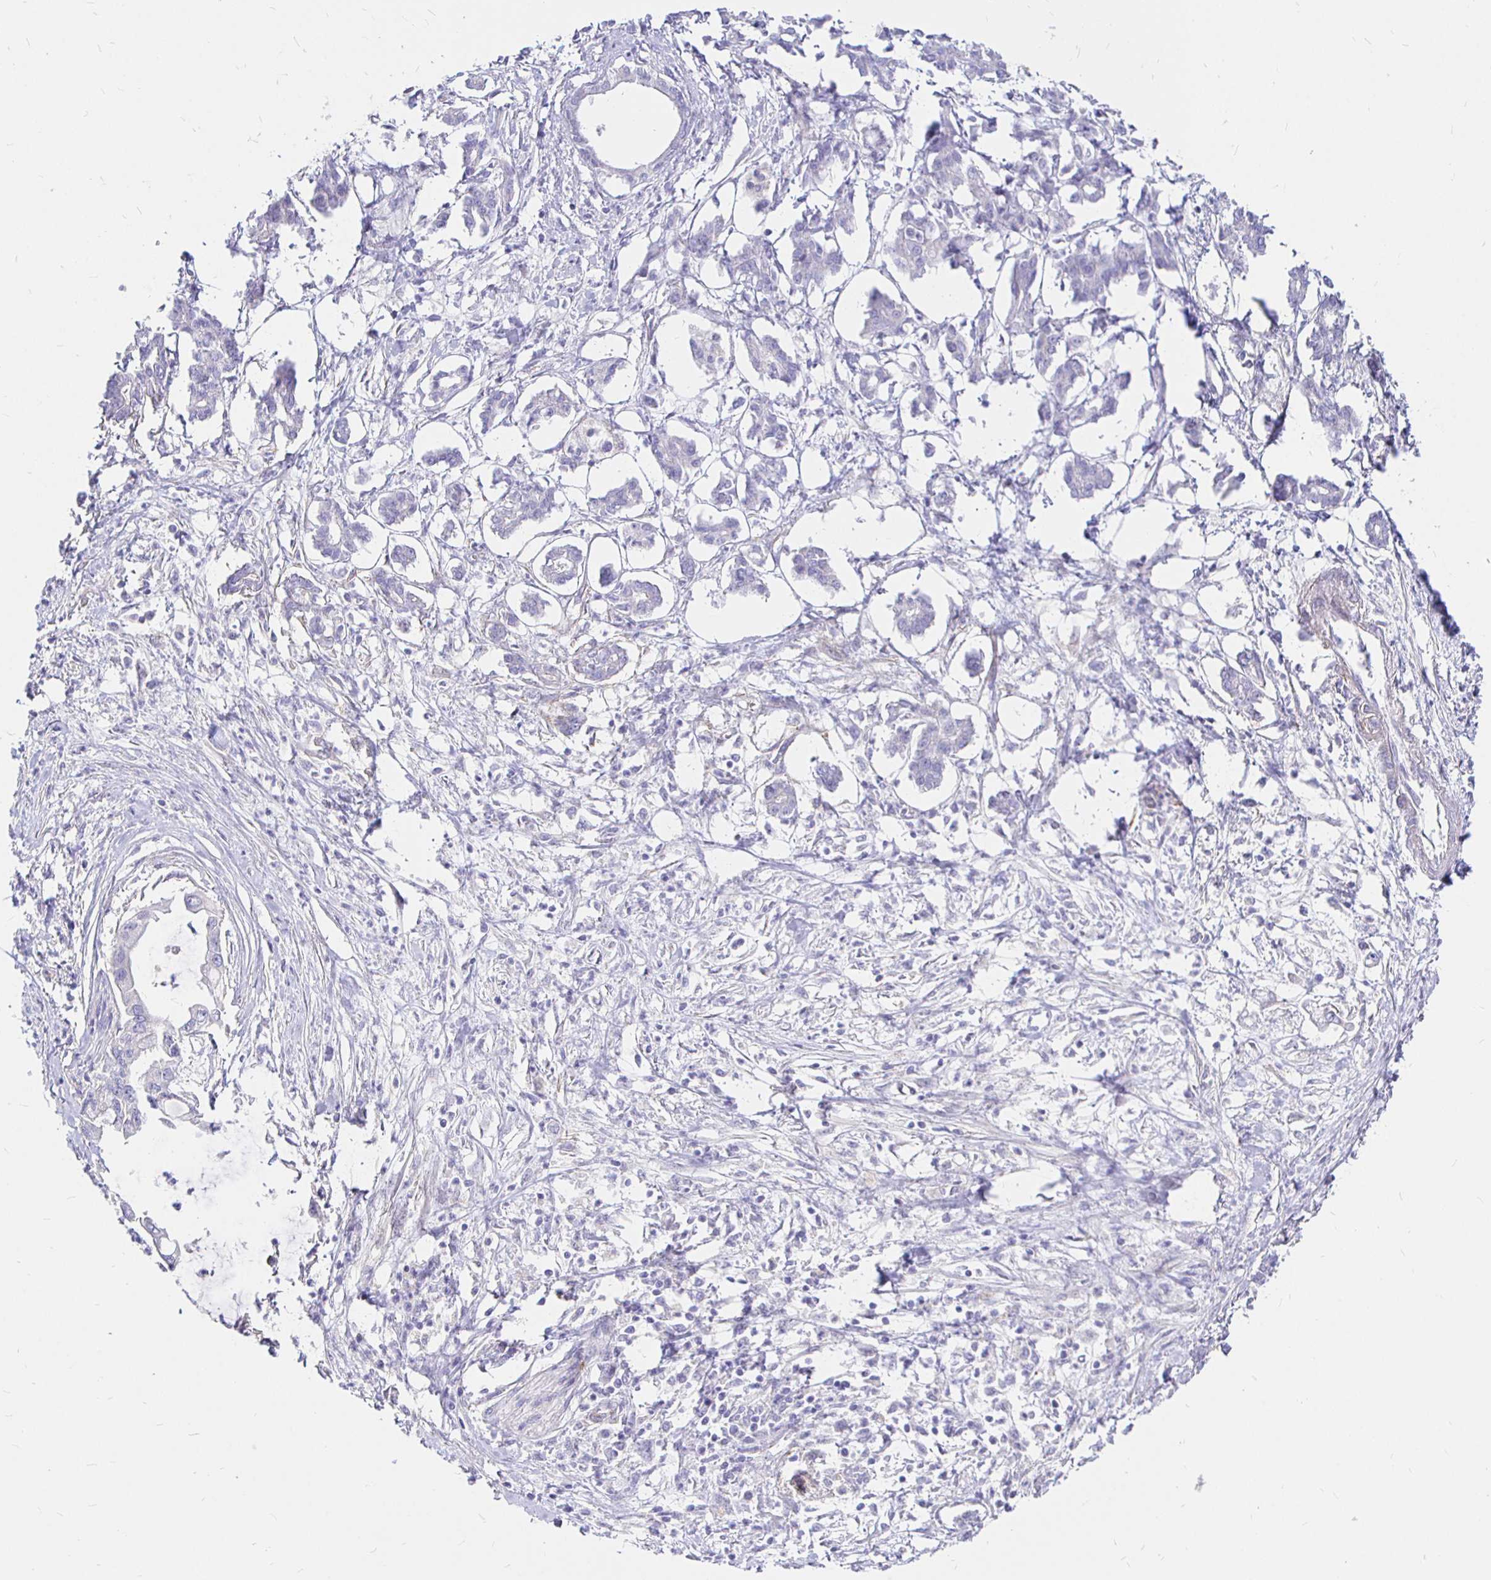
{"staining": {"intensity": "negative", "quantity": "none", "location": "none"}, "tissue": "pancreatic cancer", "cell_type": "Tumor cells", "image_type": "cancer", "snomed": [{"axis": "morphology", "description": "Adenocarcinoma, NOS"}, {"axis": "topography", "description": "Pancreas"}], "caption": "Tumor cells are negative for protein expression in human pancreatic cancer (adenocarcinoma).", "gene": "PALM2AKAP2", "patient": {"sex": "male", "age": 61}}